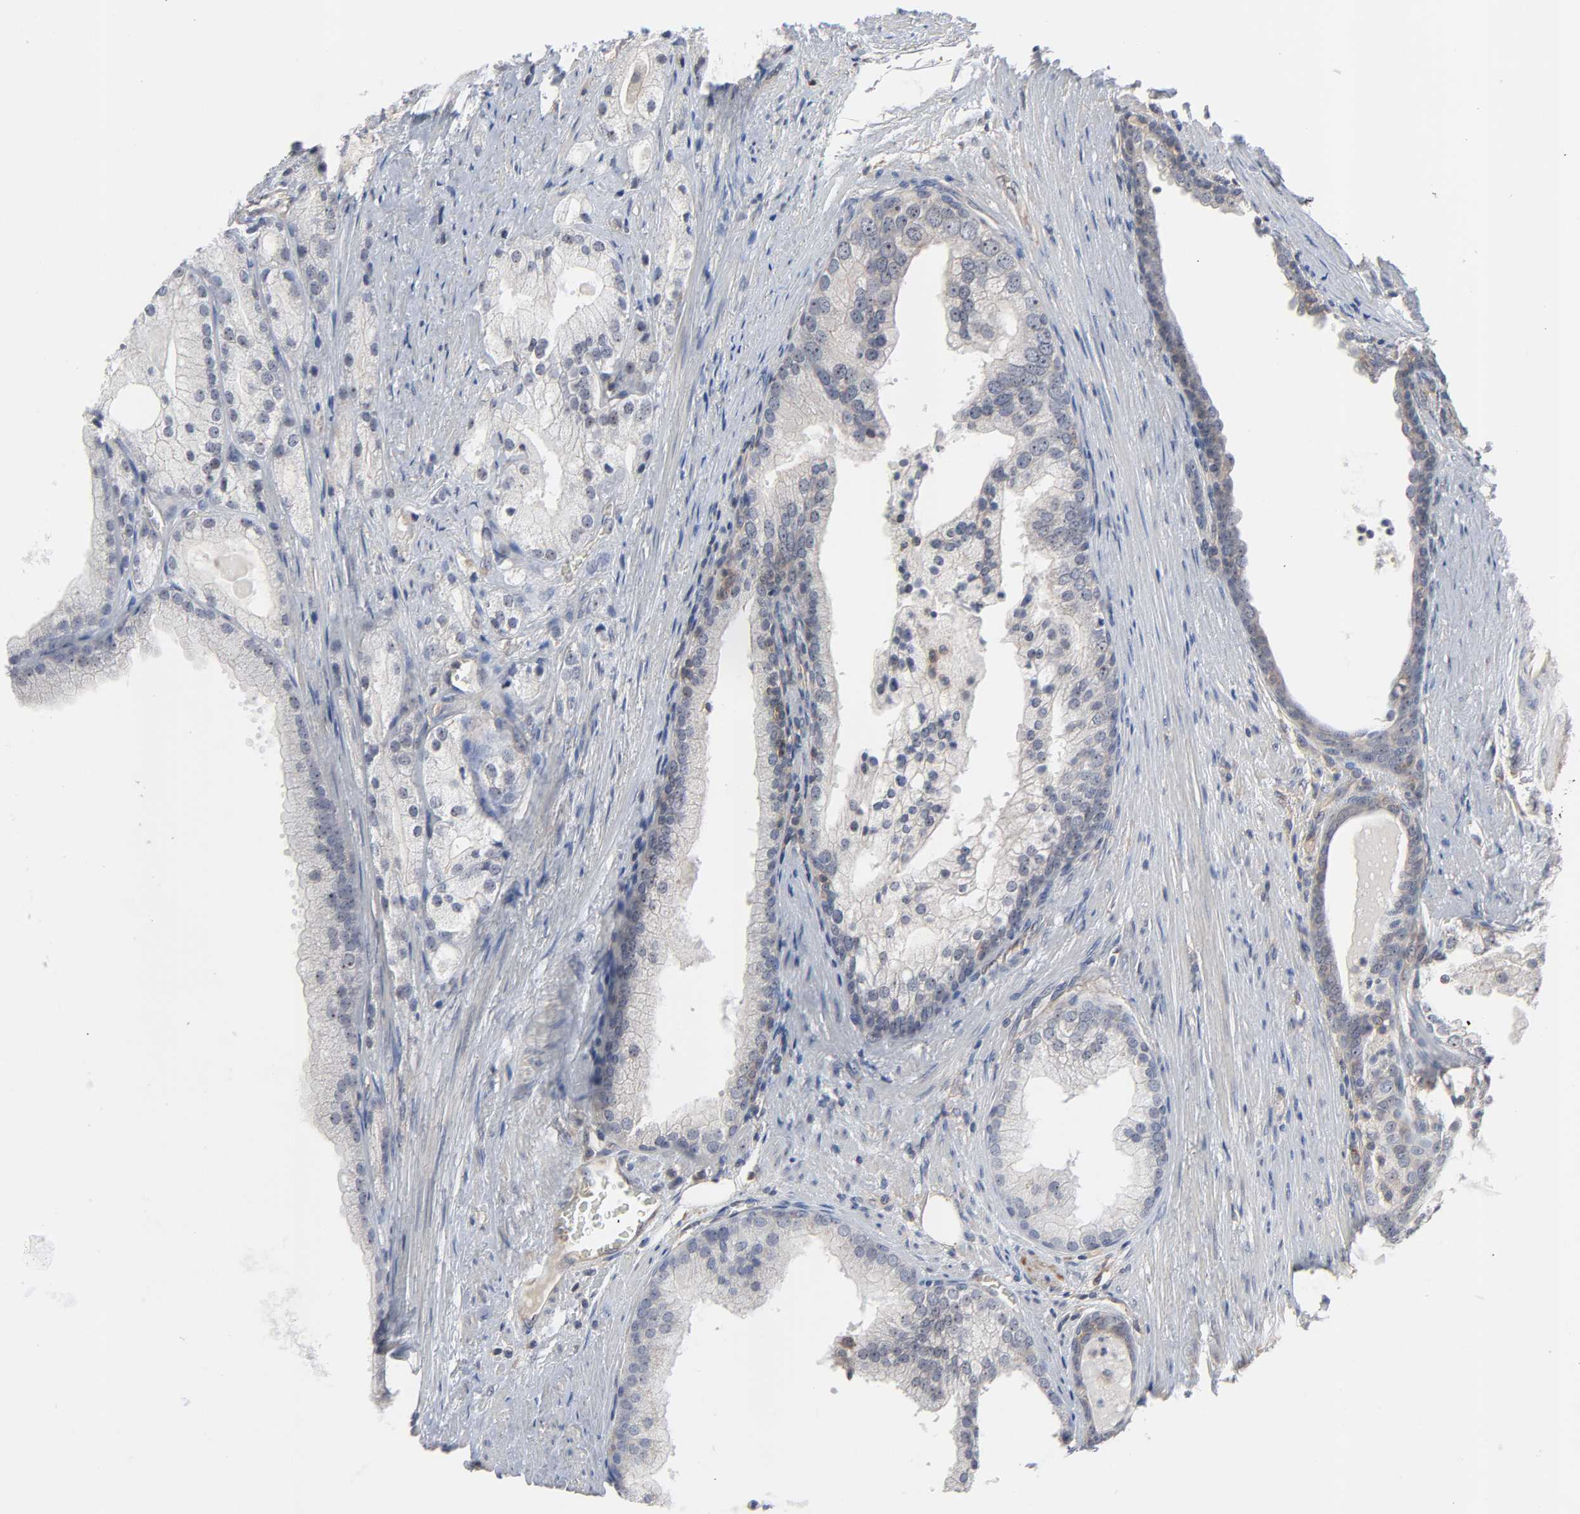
{"staining": {"intensity": "weak", "quantity": "<25%", "location": "cytoplasmic/membranous"}, "tissue": "prostate cancer", "cell_type": "Tumor cells", "image_type": "cancer", "snomed": [{"axis": "morphology", "description": "Adenocarcinoma, Low grade"}, {"axis": "topography", "description": "Prostate"}], "caption": "IHC histopathology image of prostate cancer (low-grade adenocarcinoma) stained for a protein (brown), which exhibits no positivity in tumor cells.", "gene": "DDX10", "patient": {"sex": "male", "age": 69}}